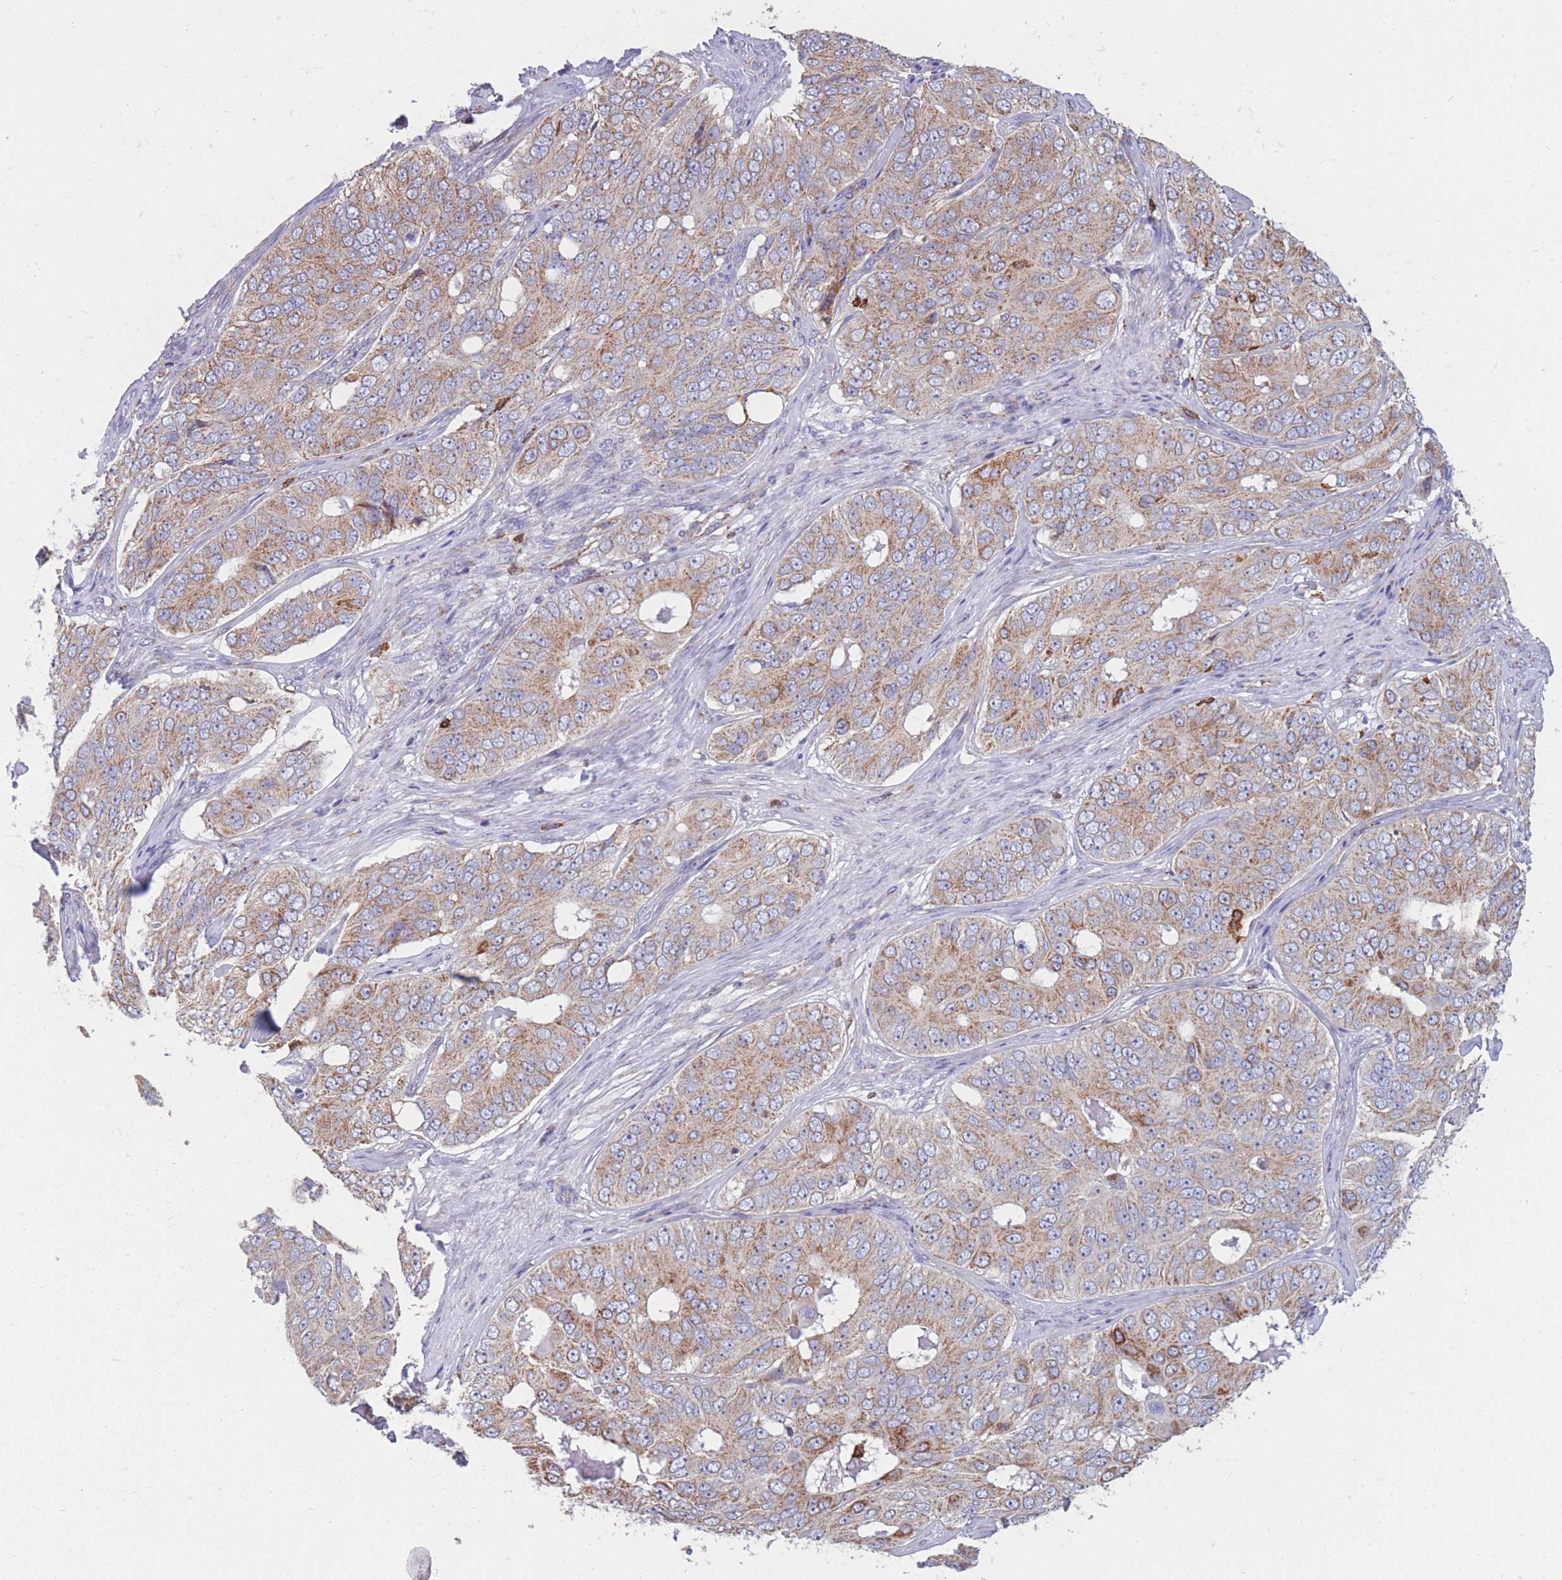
{"staining": {"intensity": "moderate", "quantity": ">75%", "location": "cytoplasmic/membranous"}, "tissue": "ovarian cancer", "cell_type": "Tumor cells", "image_type": "cancer", "snomed": [{"axis": "morphology", "description": "Carcinoma, endometroid"}, {"axis": "topography", "description": "Ovary"}], "caption": "Immunohistochemical staining of ovarian cancer reveals moderate cytoplasmic/membranous protein positivity in about >75% of tumor cells.", "gene": "MRPL54", "patient": {"sex": "female", "age": 51}}